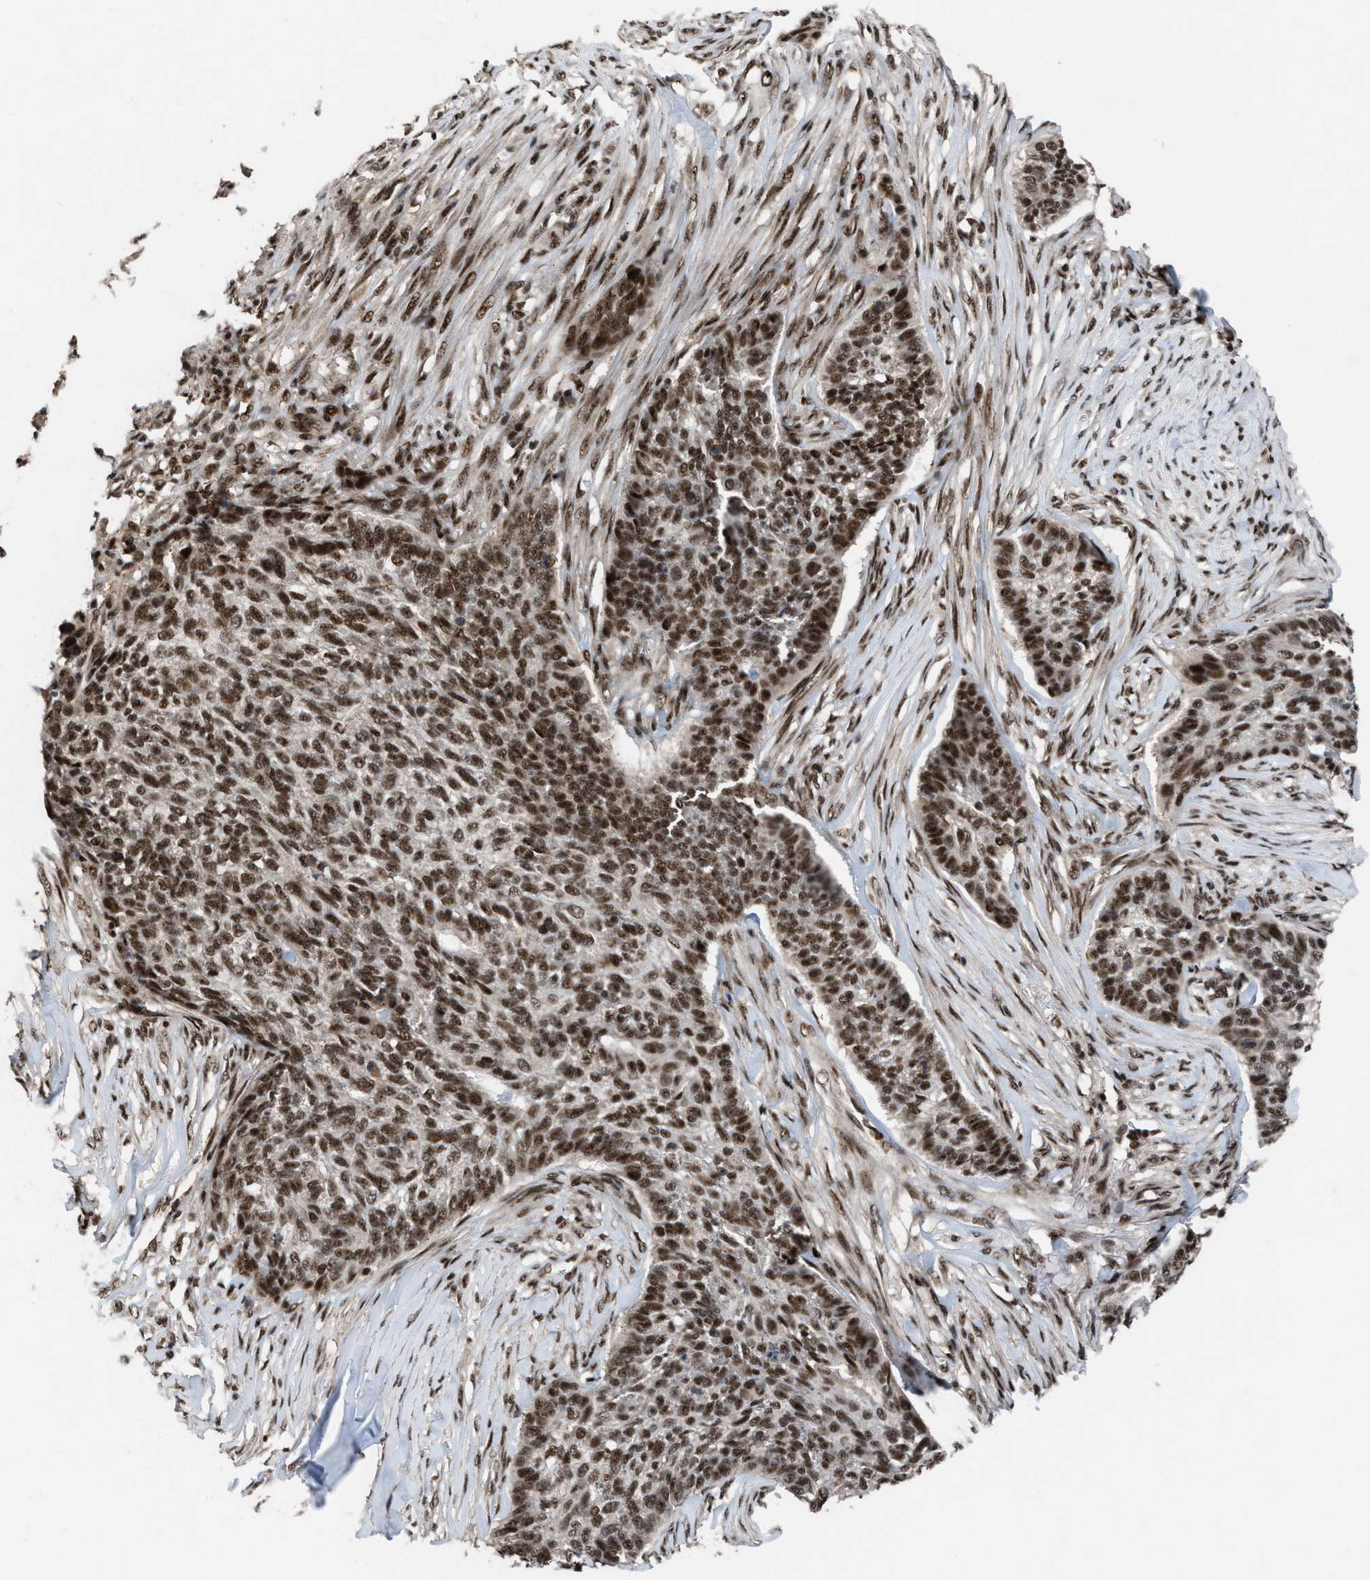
{"staining": {"intensity": "strong", "quantity": ">75%", "location": "nuclear"}, "tissue": "skin cancer", "cell_type": "Tumor cells", "image_type": "cancer", "snomed": [{"axis": "morphology", "description": "Basal cell carcinoma"}, {"axis": "topography", "description": "Skin"}], "caption": "Protein staining displays strong nuclear expression in about >75% of tumor cells in skin basal cell carcinoma.", "gene": "PRPF4", "patient": {"sex": "male", "age": 85}}